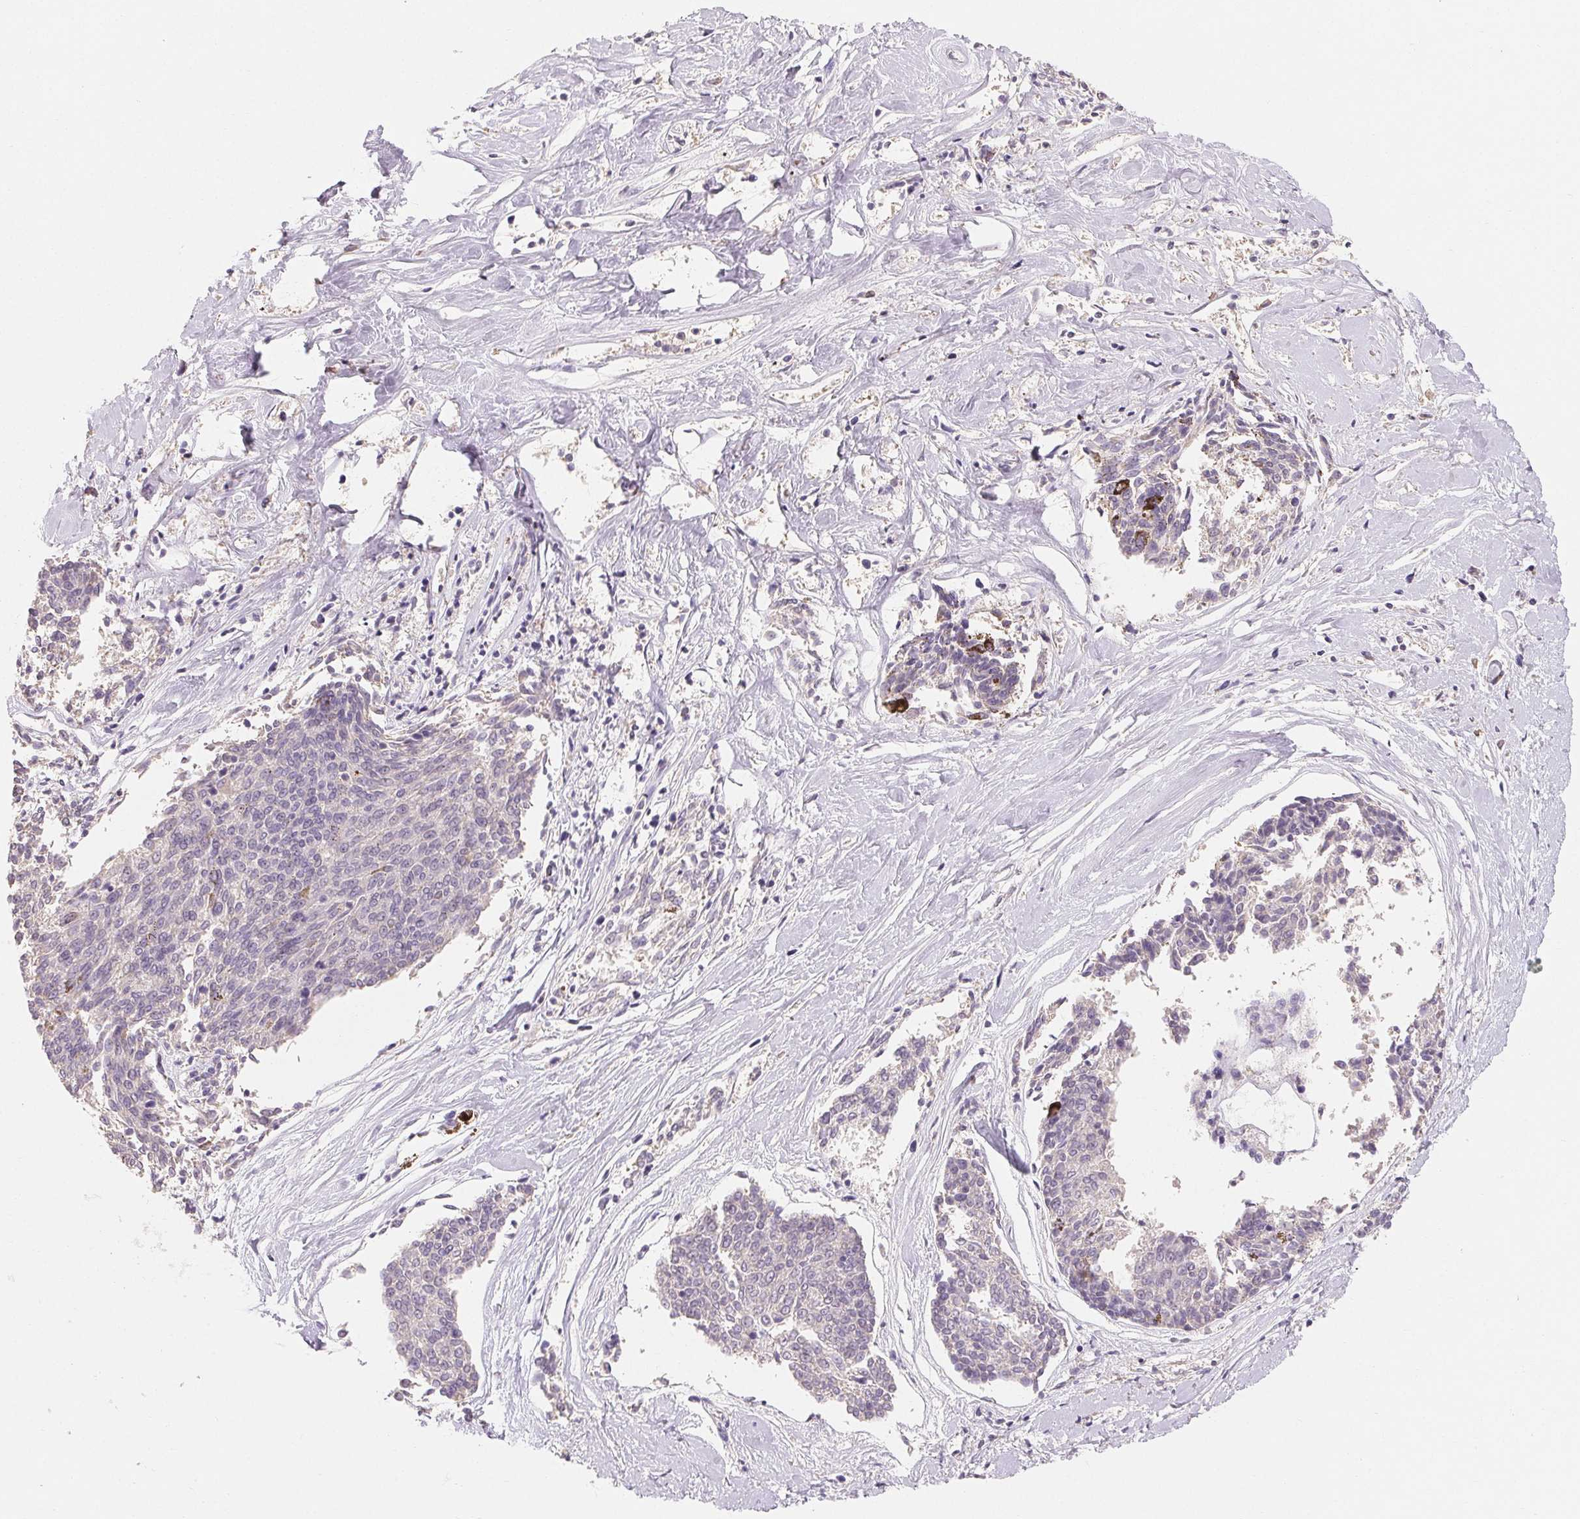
{"staining": {"intensity": "negative", "quantity": "none", "location": "none"}, "tissue": "melanoma", "cell_type": "Tumor cells", "image_type": "cancer", "snomed": [{"axis": "morphology", "description": "Malignant melanoma, NOS"}, {"axis": "topography", "description": "Skin"}], "caption": "This is an immunohistochemistry (IHC) photomicrograph of human melanoma. There is no expression in tumor cells.", "gene": "MAP7D2", "patient": {"sex": "female", "age": 72}}